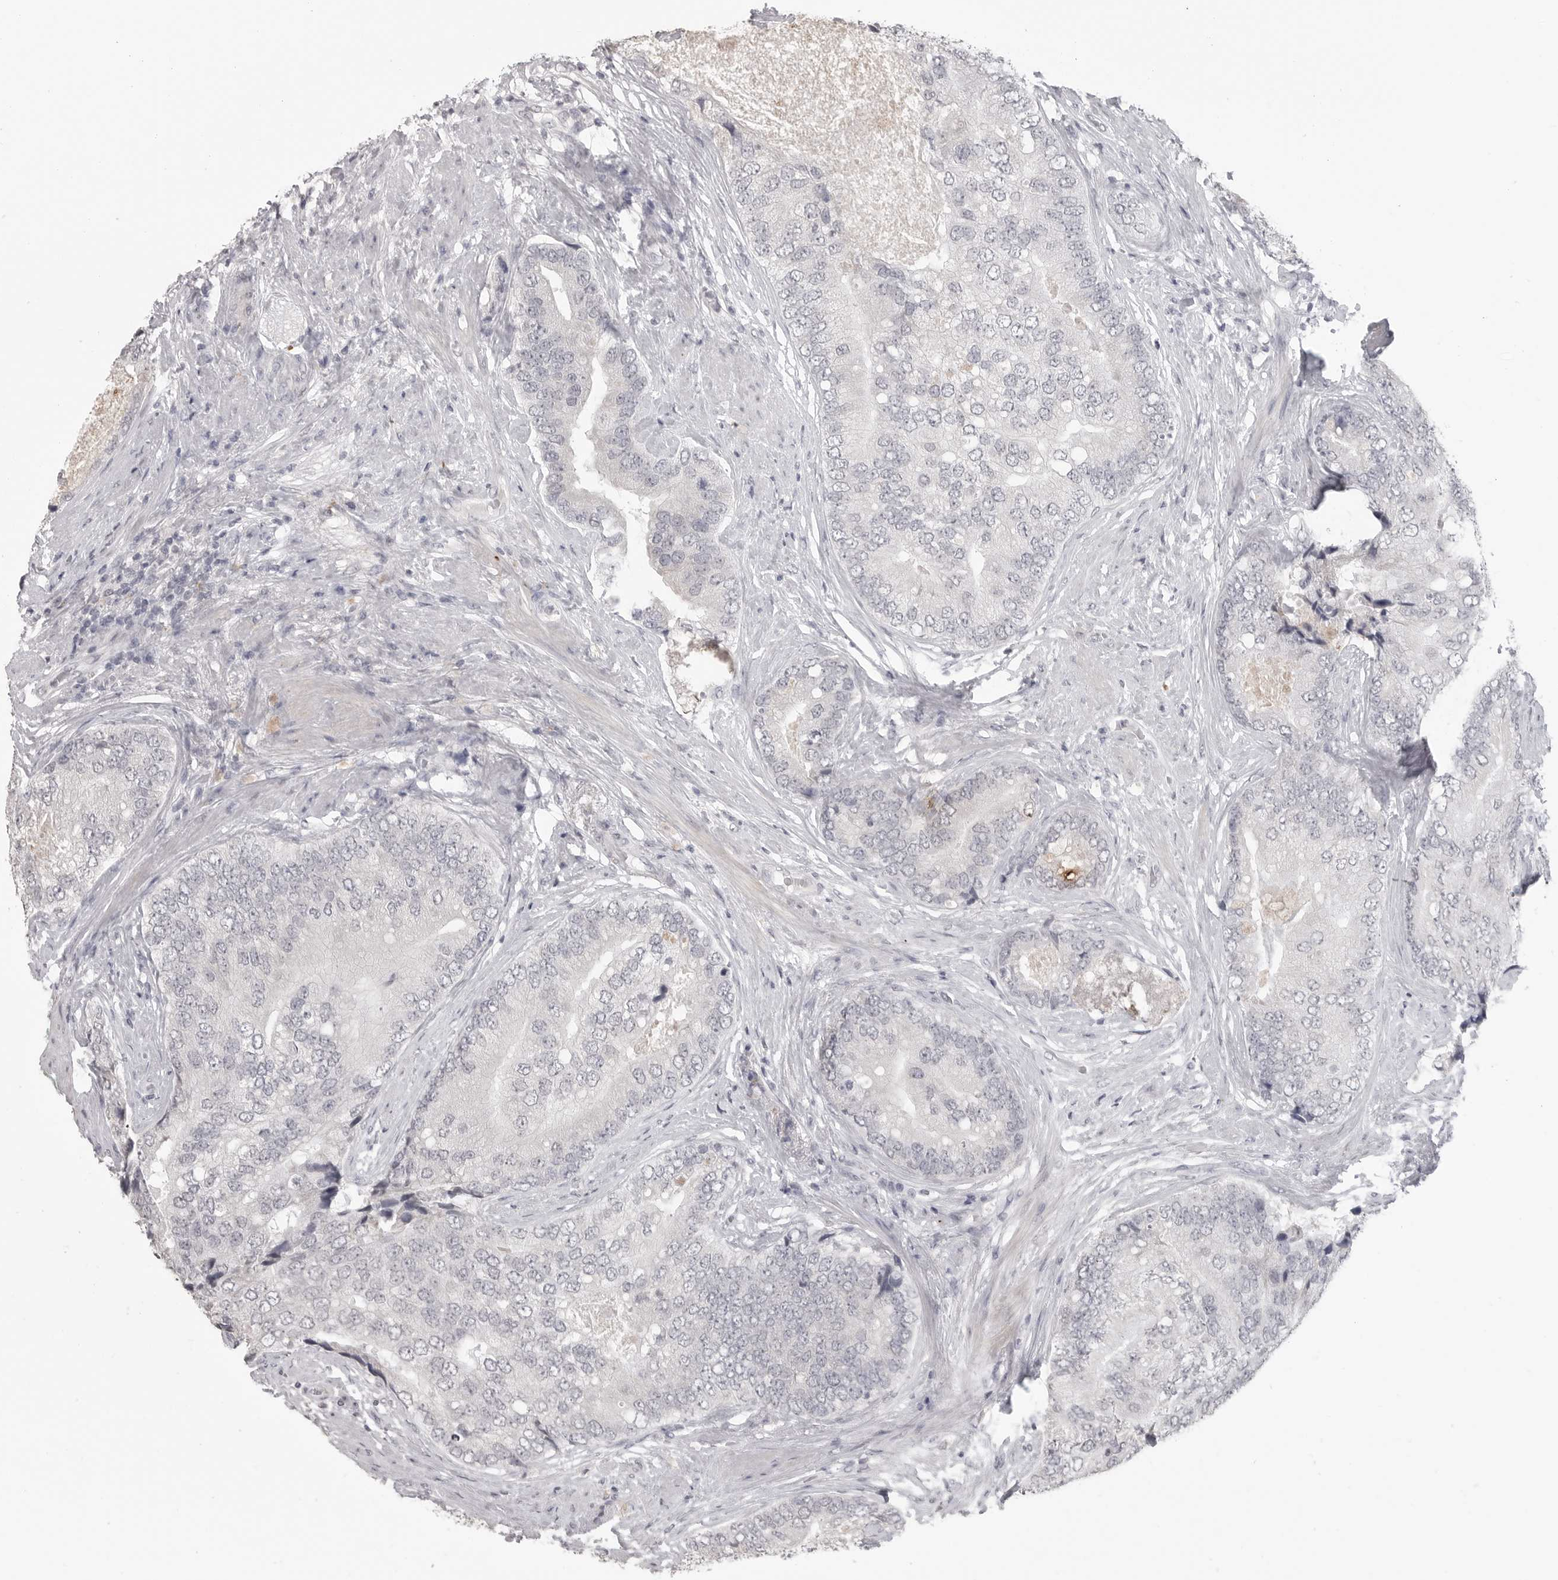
{"staining": {"intensity": "negative", "quantity": "none", "location": "none"}, "tissue": "prostate cancer", "cell_type": "Tumor cells", "image_type": "cancer", "snomed": [{"axis": "morphology", "description": "Adenocarcinoma, High grade"}, {"axis": "topography", "description": "Prostate"}], "caption": "There is no significant staining in tumor cells of prostate cancer.", "gene": "PRSS1", "patient": {"sex": "male", "age": 70}}